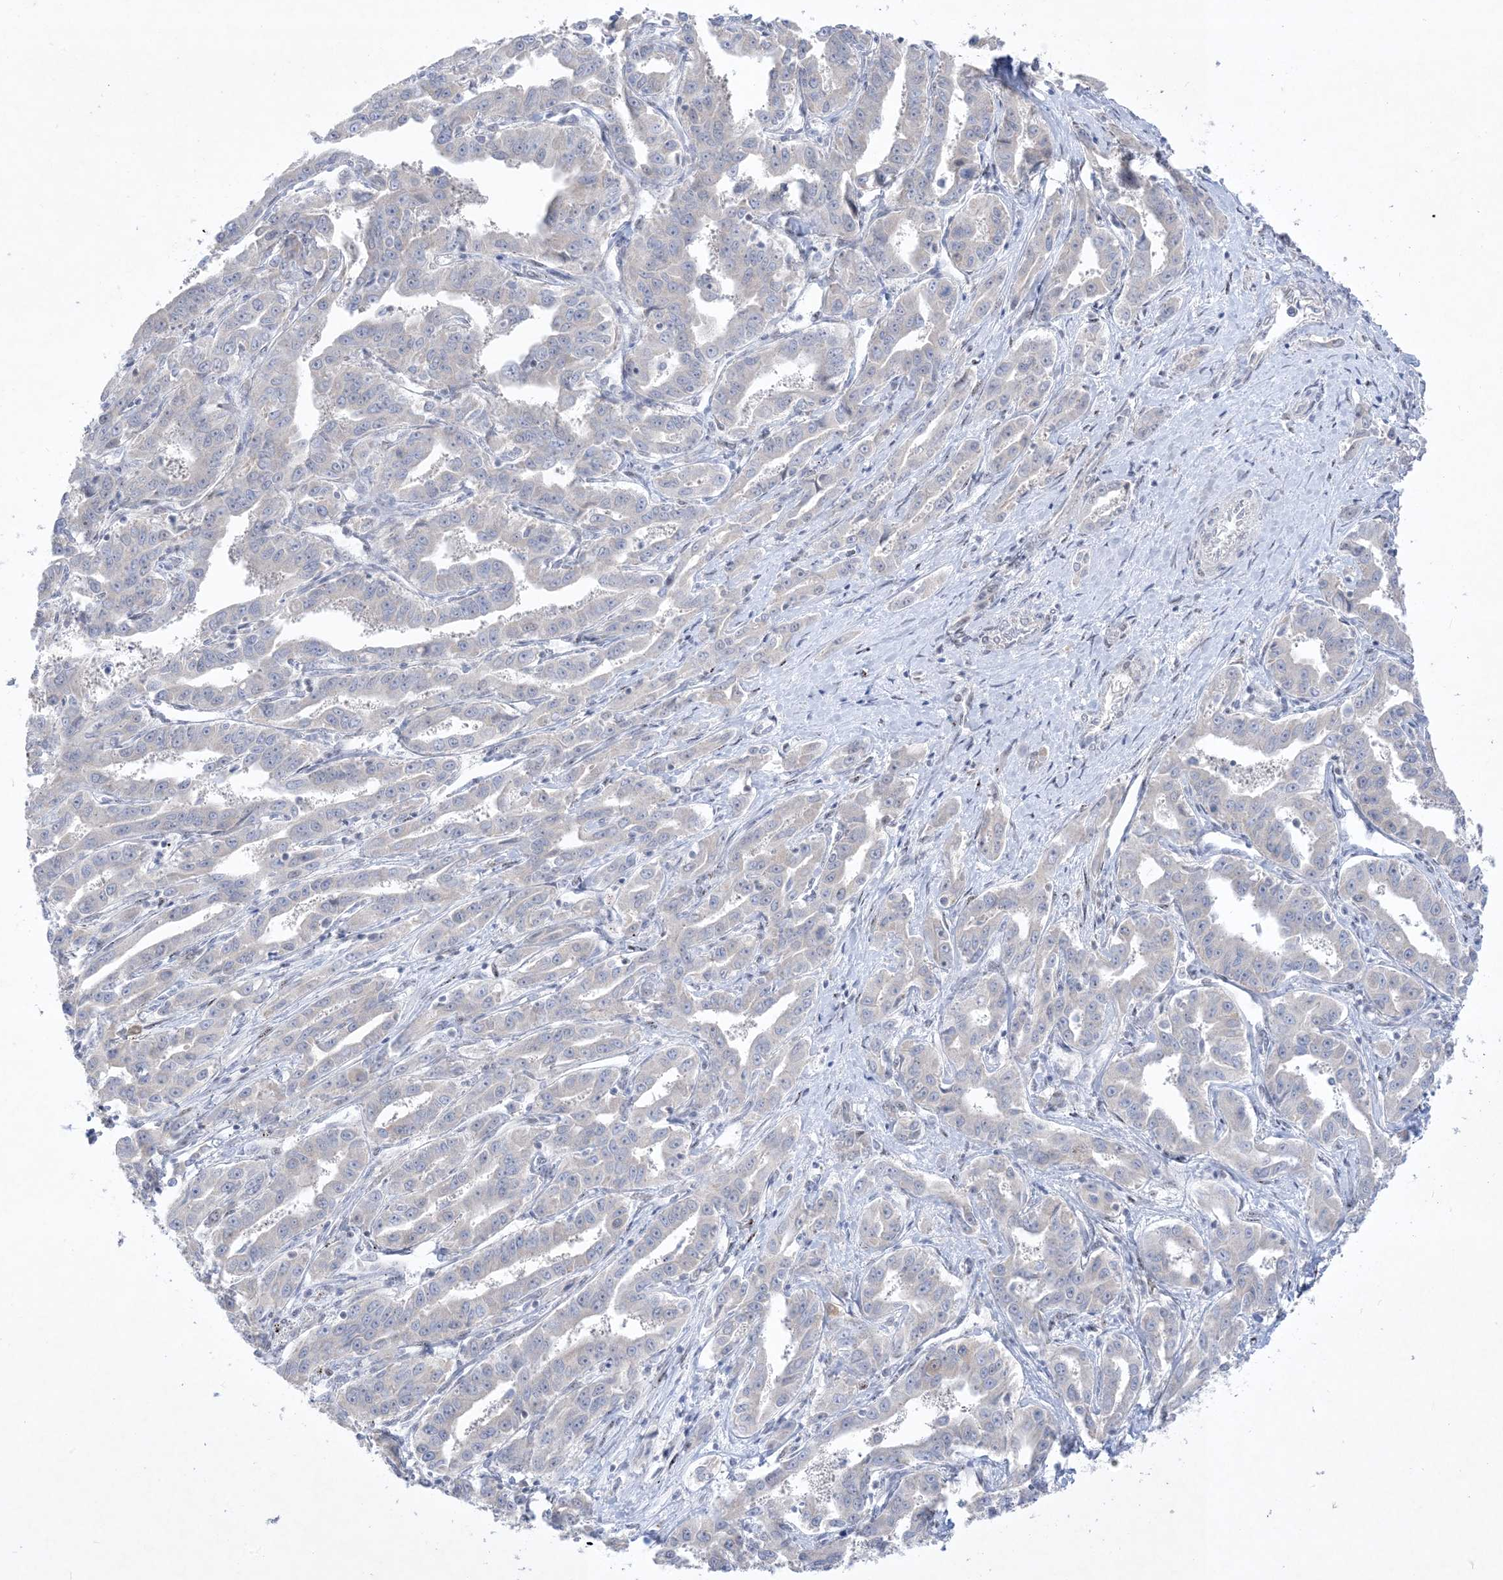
{"staining": {"intensity": "negative", "quantity": "none", "location": "none"}, "tissue": "liver cancer", "cell_type": "Tumor cells", "image_type": "cancer", "snomed": [{"axis": "morphology", "description": "Cholangiocarcinoma"}, {"axis": "topography", "description": "Liver"}], "caption": "Immunohistochemistry (IHC) image of neoplastic tissue: liver cancer (cholangiocarcinoma) stained with DAB reveals no significant protein expression in tumor cells.", "gene": "BHLHE40", "patient": {"sex": "male", "age": 59}}